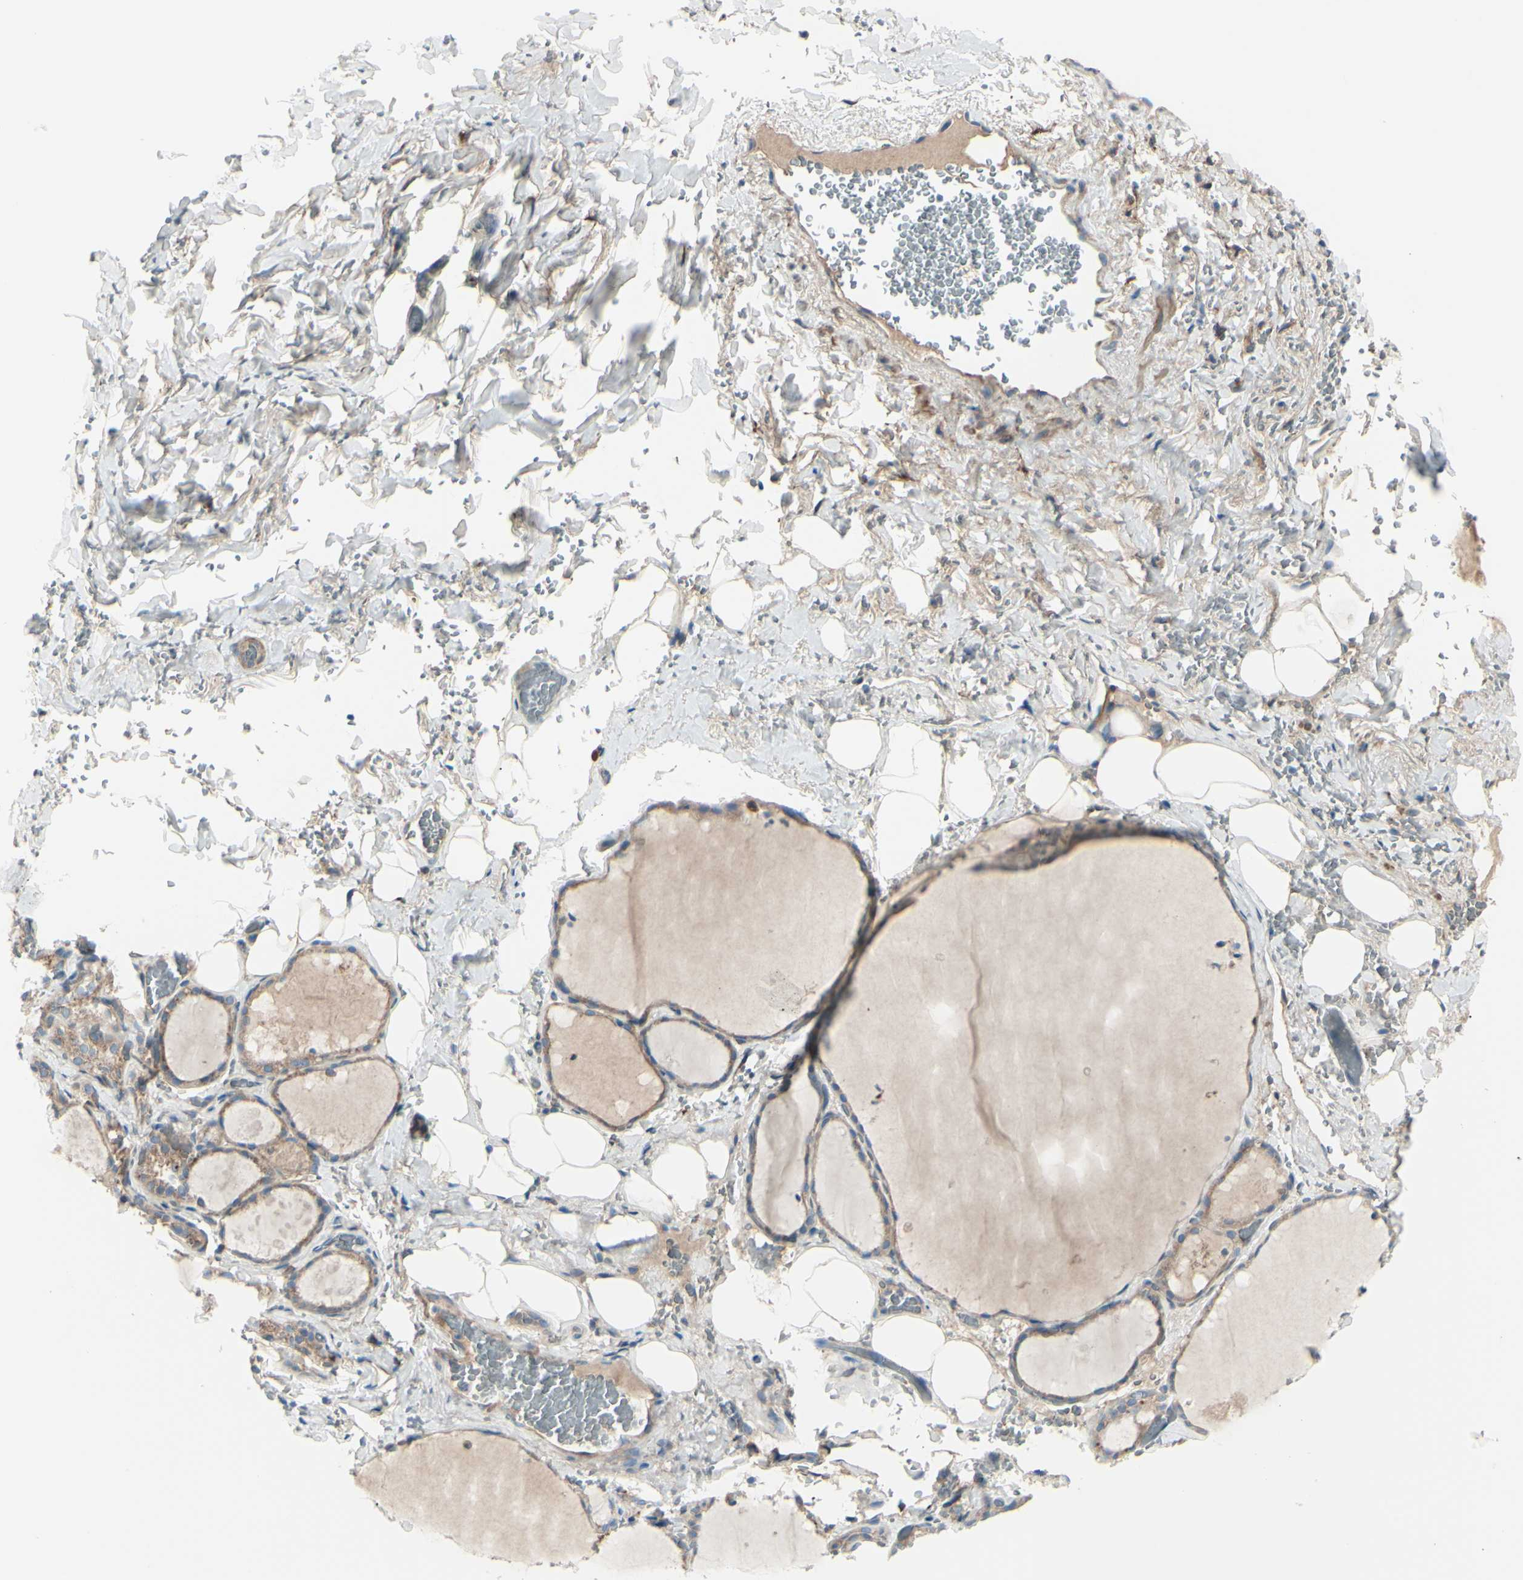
{"staining": {"intensity": "weak", "quantity": ">75%", "location": "cytoplasmic/membranous"}, "tissue": "thyroid gland", "cell_type": "Glandular cells", "image_type": "normal", "snomed": [{"axis": "morphology", "description": "Normal tissue, NOS"}, {"axis": "topography", "description": "Thyroid gland"}], "caption": "Immunohistochemistry (IHC) staining of benign thyroid gland, which shows low levels of weak cytoplasmic/membranous positivity in approximately >75% of glandular cells indicating weak cytoplasmic/membranous protein staining. The staining was performed using DAB (brown) for protein detection and nuclei were counterstained in hematoxylin (blue).", "gene": "PCDHGA10", "patient": {"sex": "male", "age": 61}}